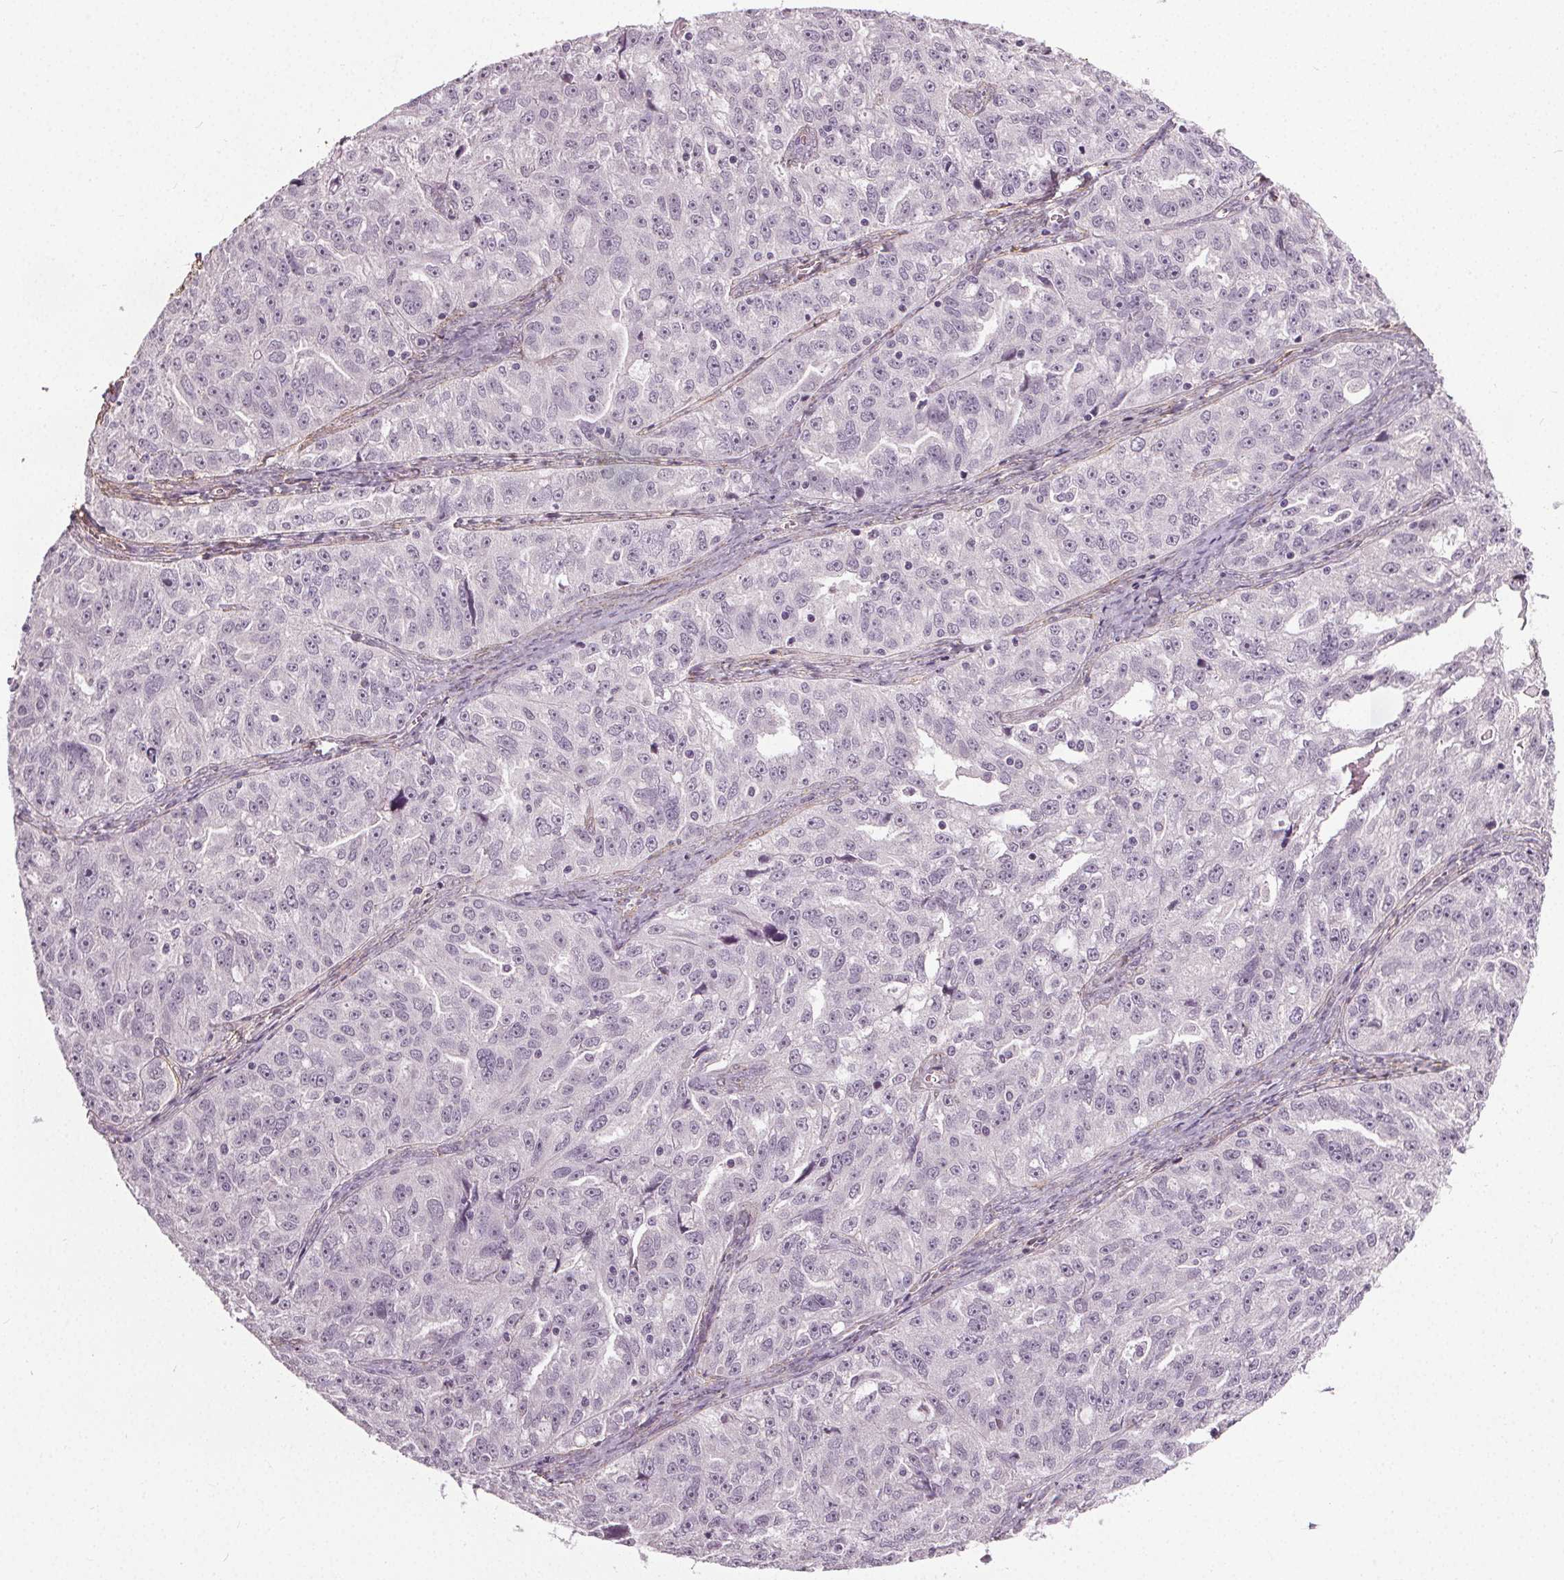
{"staining": {"intensity": "negative", "quantity": "none", "location": "none"}, "tissue": "ovarian cancer", "cell_type": "Tumor cells", "image_type": "cancer", "snomed": [{"axis": "morphology", "description": "Cystadenocarcinoma, serous, NOS"}, {"axis": "topography", "description": "Ovary"}], "caption": "Immunohistochemistry (IHC) of human ovarian cancer reveals no positivity in tumor cells.", "gene": "PKP1", "patient": {"sex": "female", "age": 51}}